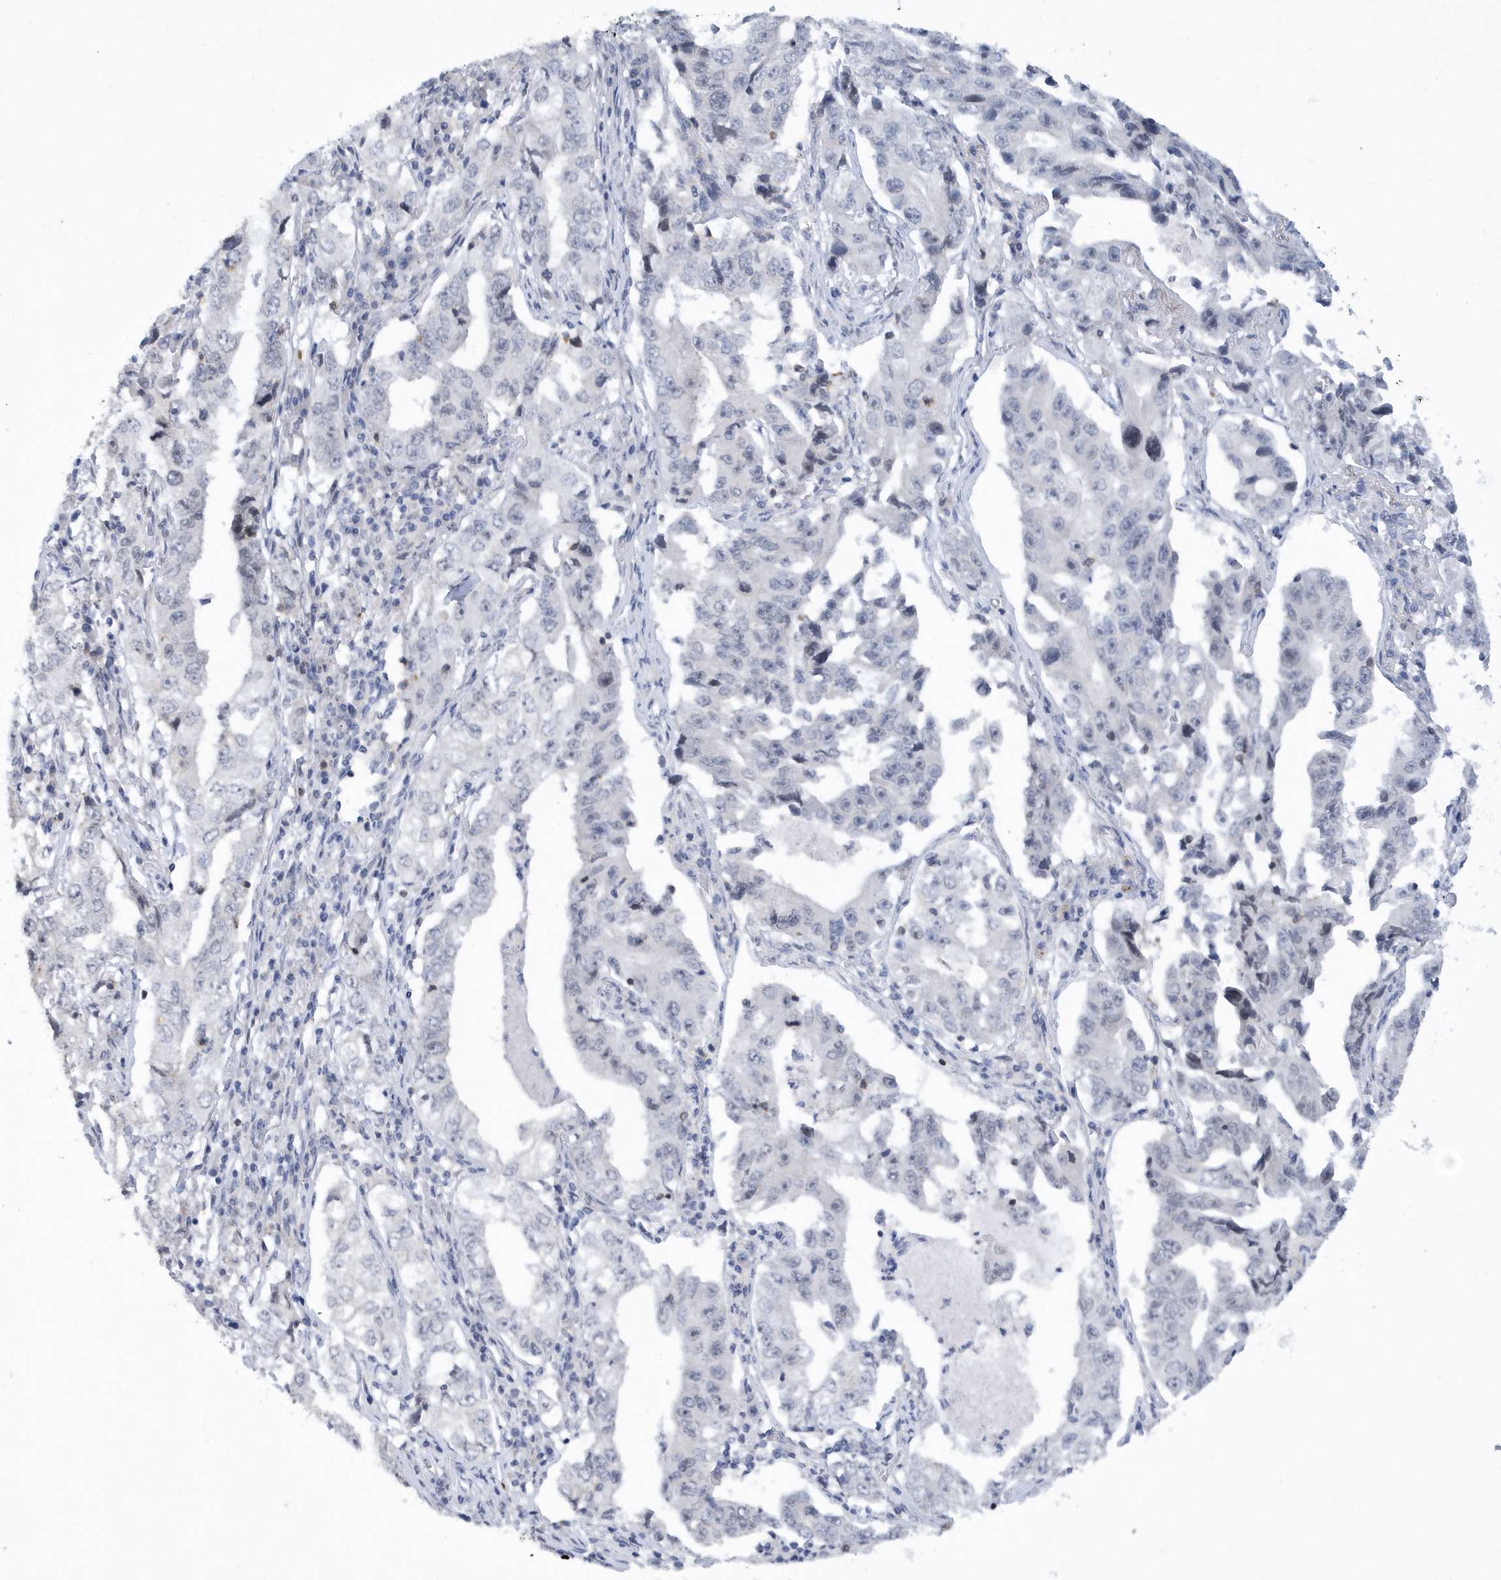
{"staining": {"intensity": "negative", "quantity": "none", "location": "none"}, "tissue": "lung cancer", "cell_type": "Tumor cells", "image_type": "cancer", "snomed": [{"axis": "morphology", "description": "Adenocarcinoma, NOS"}, {"axis": "topography", "description": "Lung"}], "caption": "Micrograph shows no significant protein expression in tumor cells of lung cancer. (Immunohistochemistry (ihc), brightfield microscopy, high magnification).", "gene": "SRGAP3", "patient": {"sex": "female", "age": 51}}